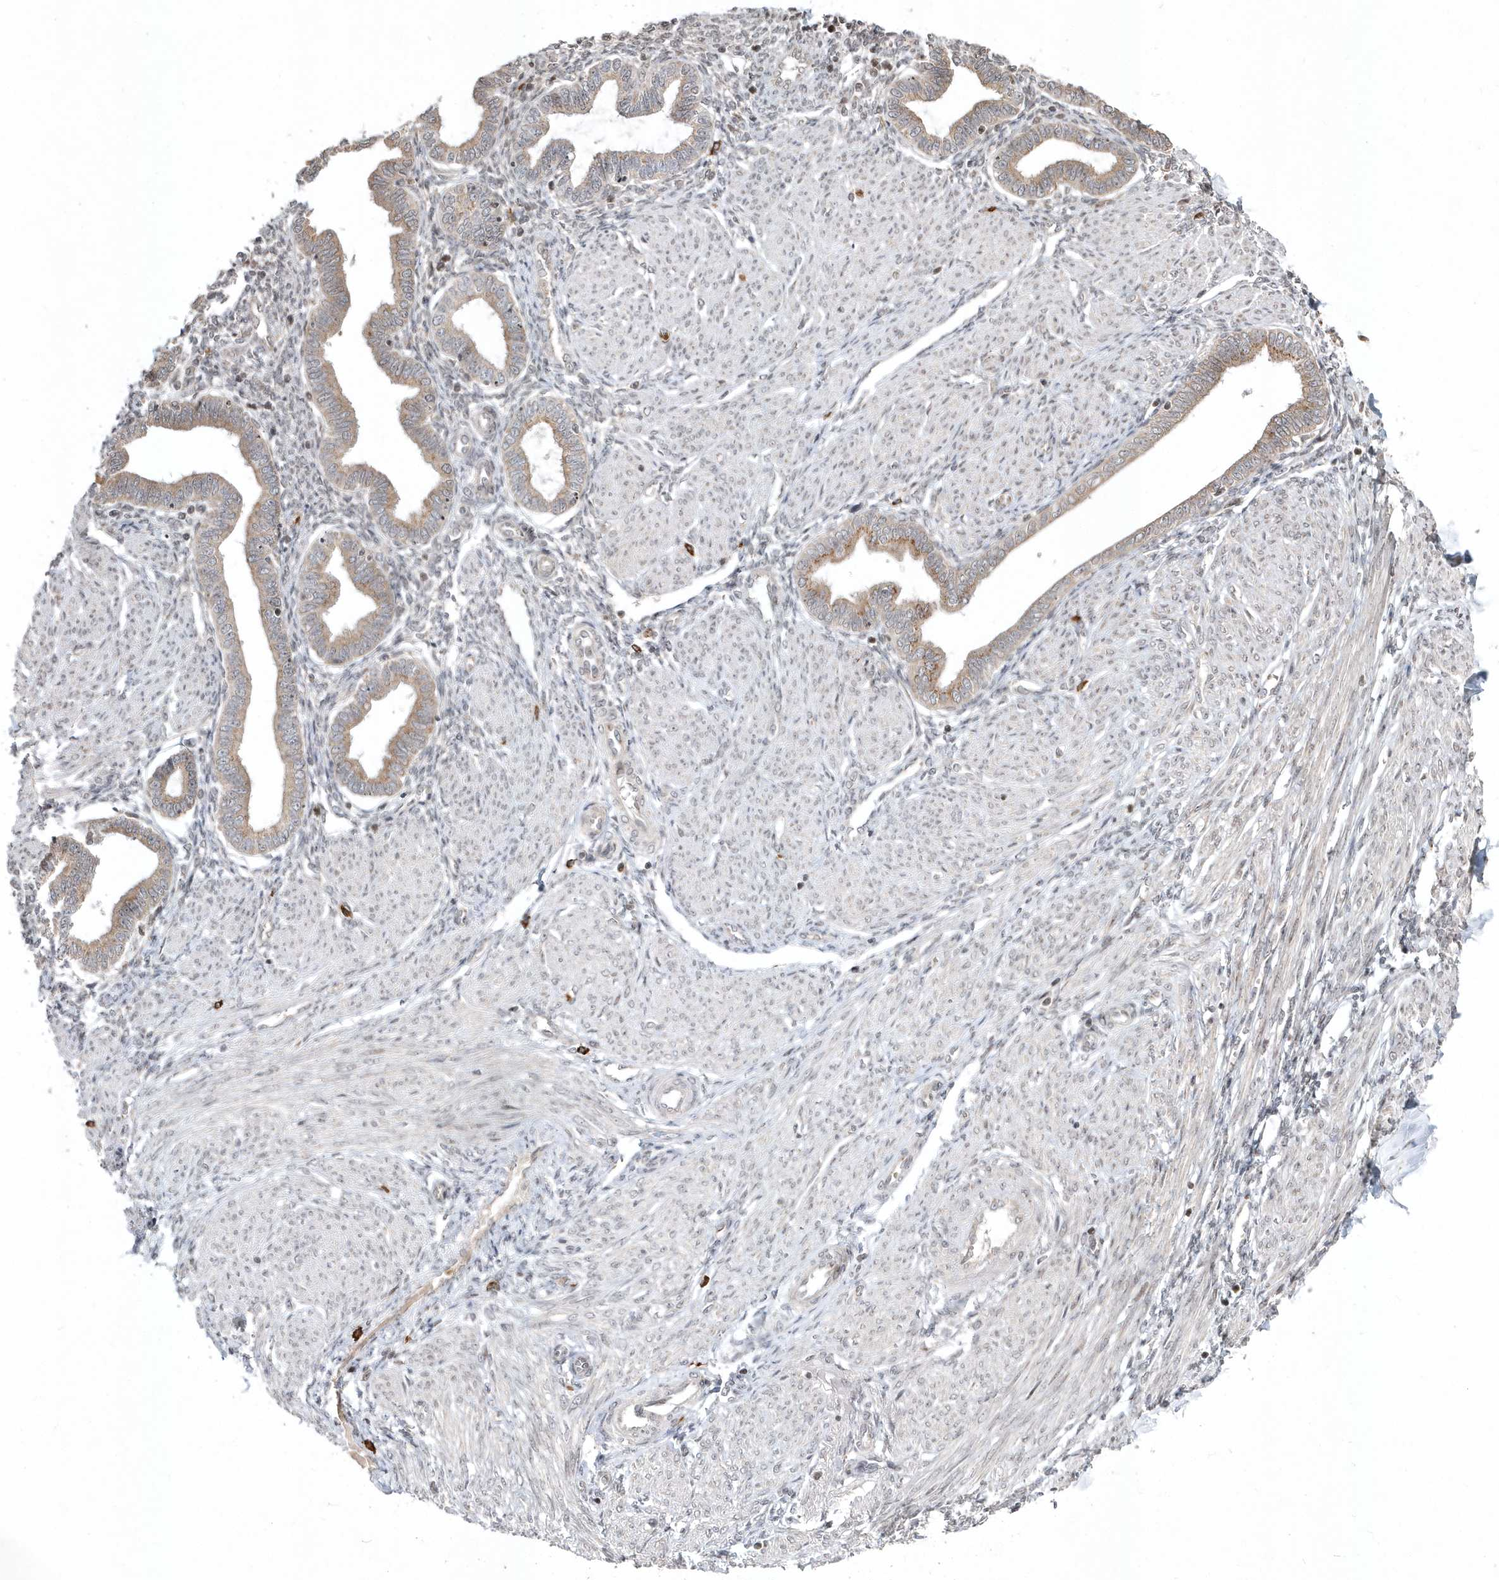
{"staining": {"intensity": "negative", "quantity": "none", "location": "none"}, "tissue": "endometrium", "cell_type": "Cells in endometrial stroma", "image_type": "normal", "snomed": [{"axis": "morphology", "description": "Normal tissue, NOS"}, {"axis": "topography", "description": "Endometrium"}], "caption": "Cells in endometrial stroma show no significant staining in benign endometrium.", "gene": "EIF2B1", "patient": {"sex": "female", "age": 53}}